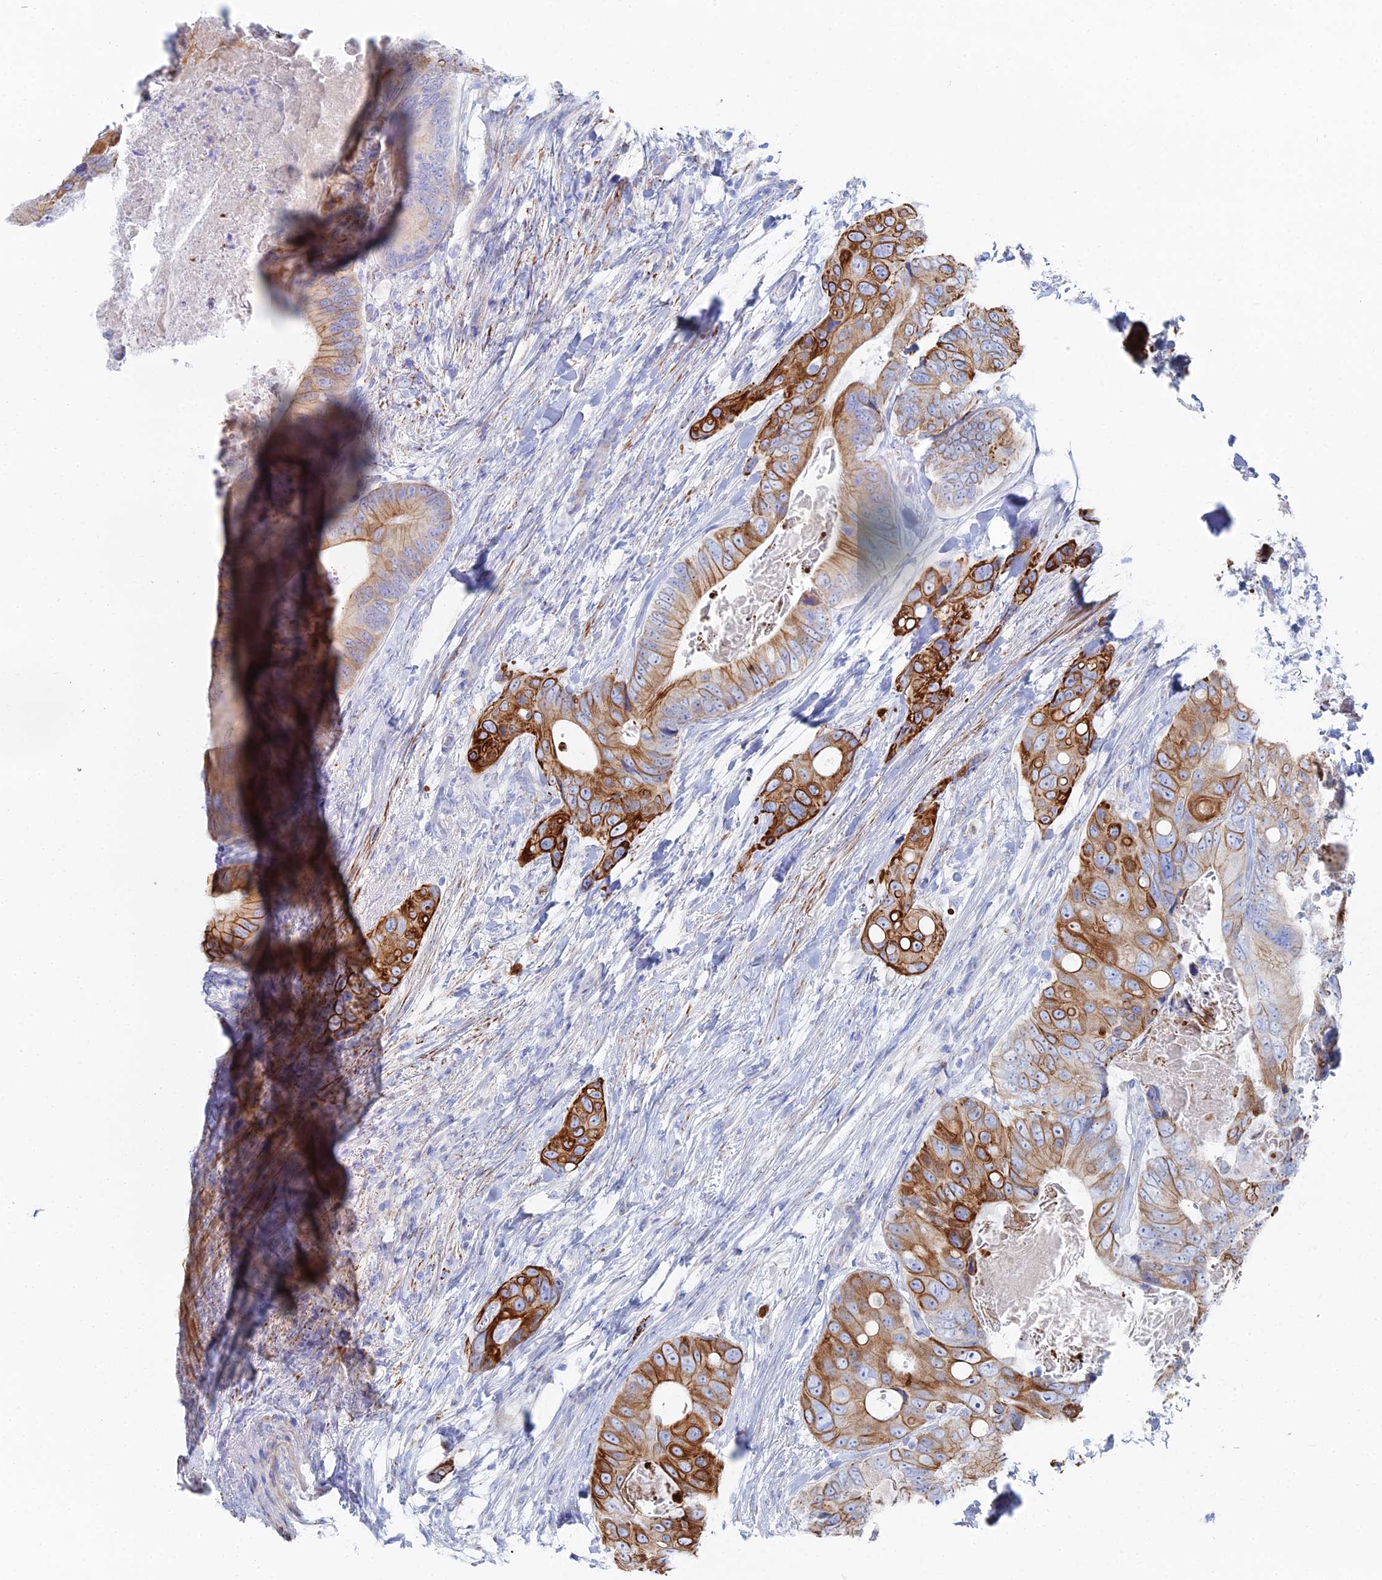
{"staining": {"intensity": "strong", "quantity": "25%-75%", "location": "cytoplasmic/membranous"}, "tissue": "colorectal cancer", "cell_type": "Tumor cells", "image_type": "cancer", "snomed": [{"axis": "morphology", "description": "Adenocarcinoma, NOS"}, {"axis": "topography", "description": "Colon"}], "caption": "This image displays IHC staining of human colorectal cancer, with high strong cytoplasmic/membranous expression in approximately 25%-75% of tumor cells.", "gene": "DHX34", "patient": {"sex": "male", "age": 84}}